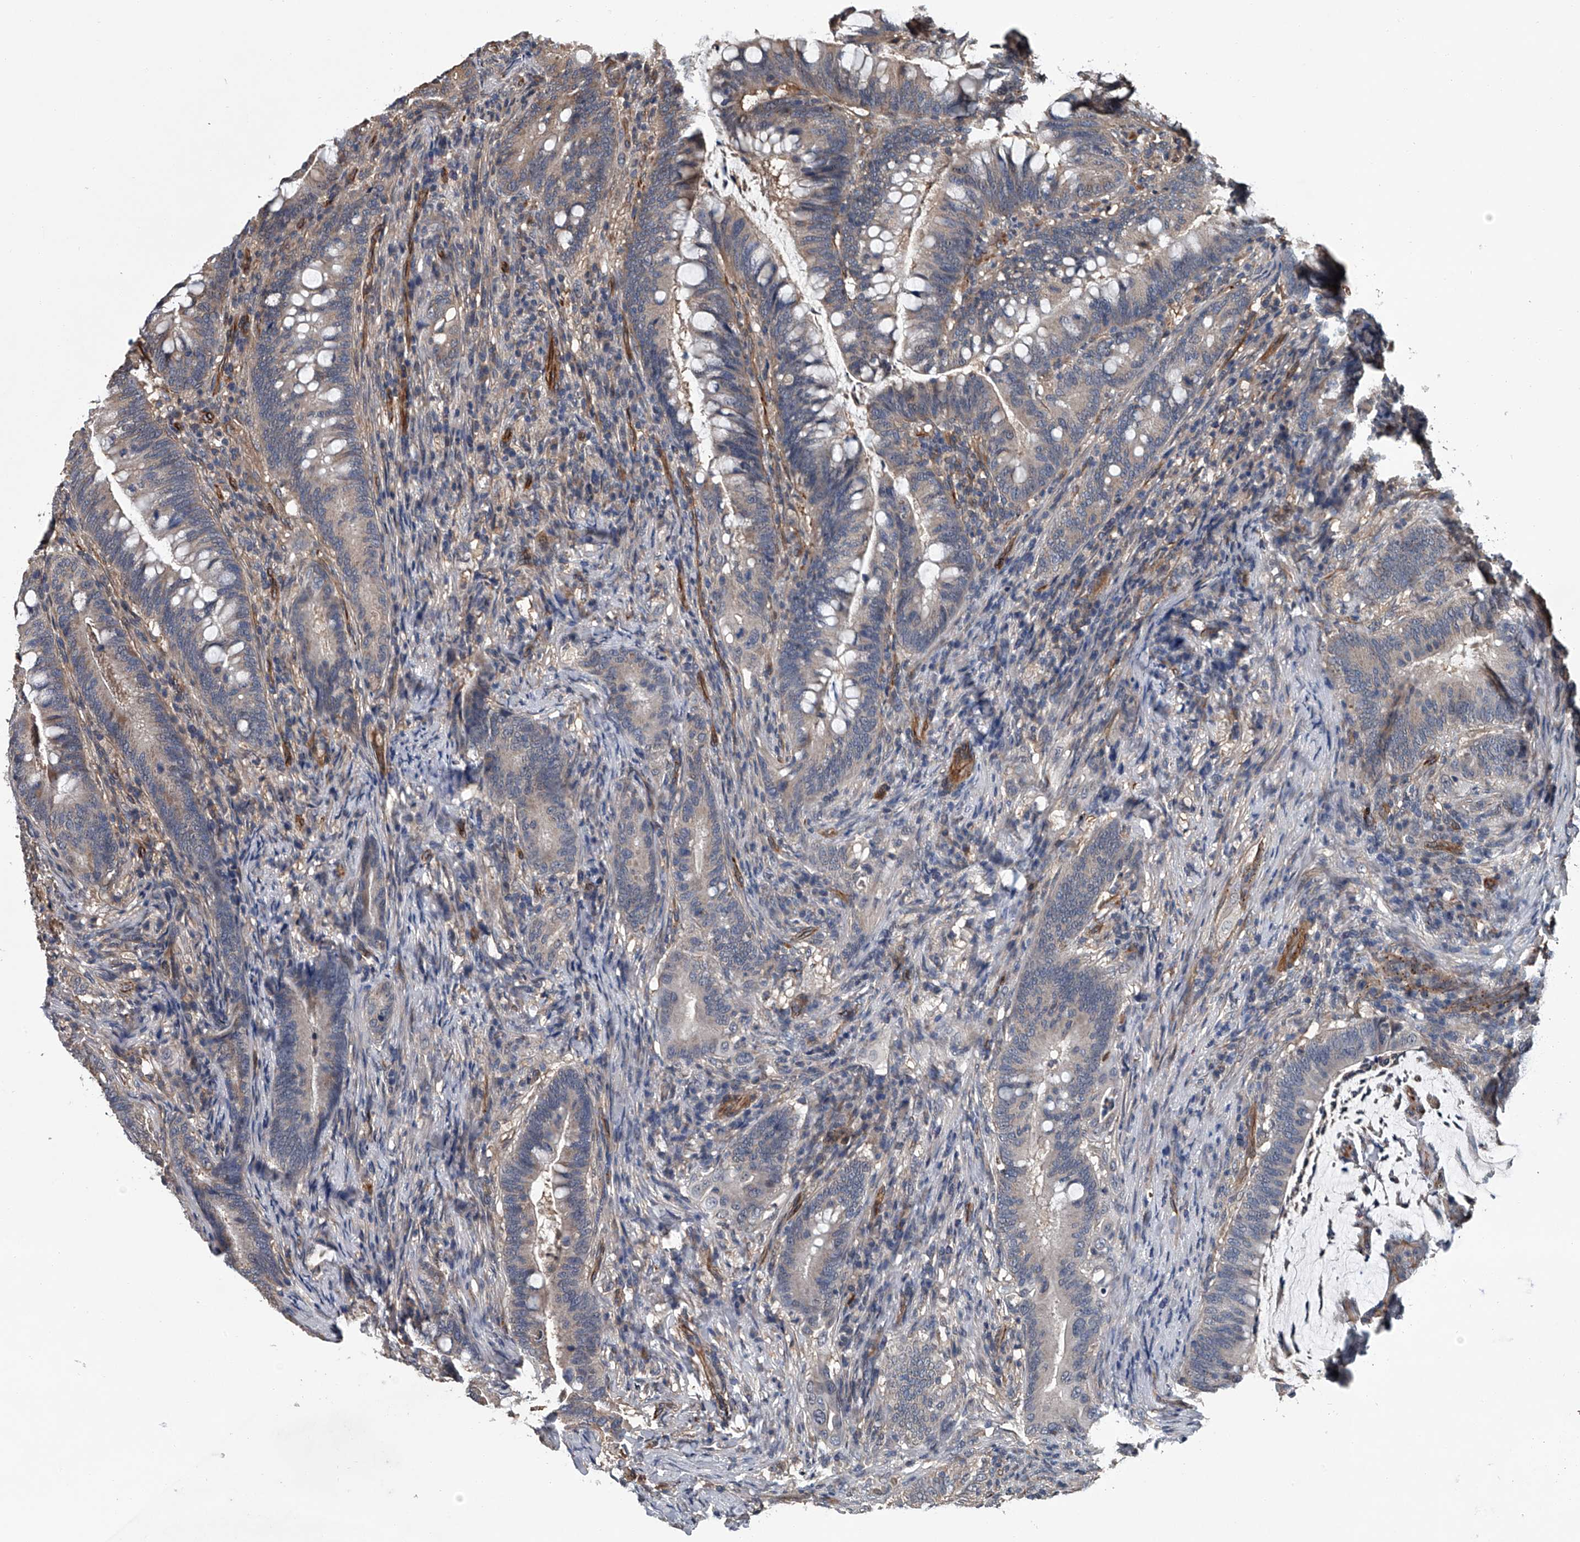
{"staining": {"intensity": "negative", "quantity": "none", "location": "none"}, "tissue": "colorectal cancer", "cell_type": "Tumor cells", "image_type": "cancer", "snomed": [{"axis": "morphology", "description": "Adenocarcinoma, NOS"}, {"axis": "topography", "description": "Colon"}], "caption": "Photomicrograph shows no significant protein staining in tumor cells of colorectal adenocarcinoma.", "gene": "LDLRAD2", "patient": {"sex": "female", "age": 66}}